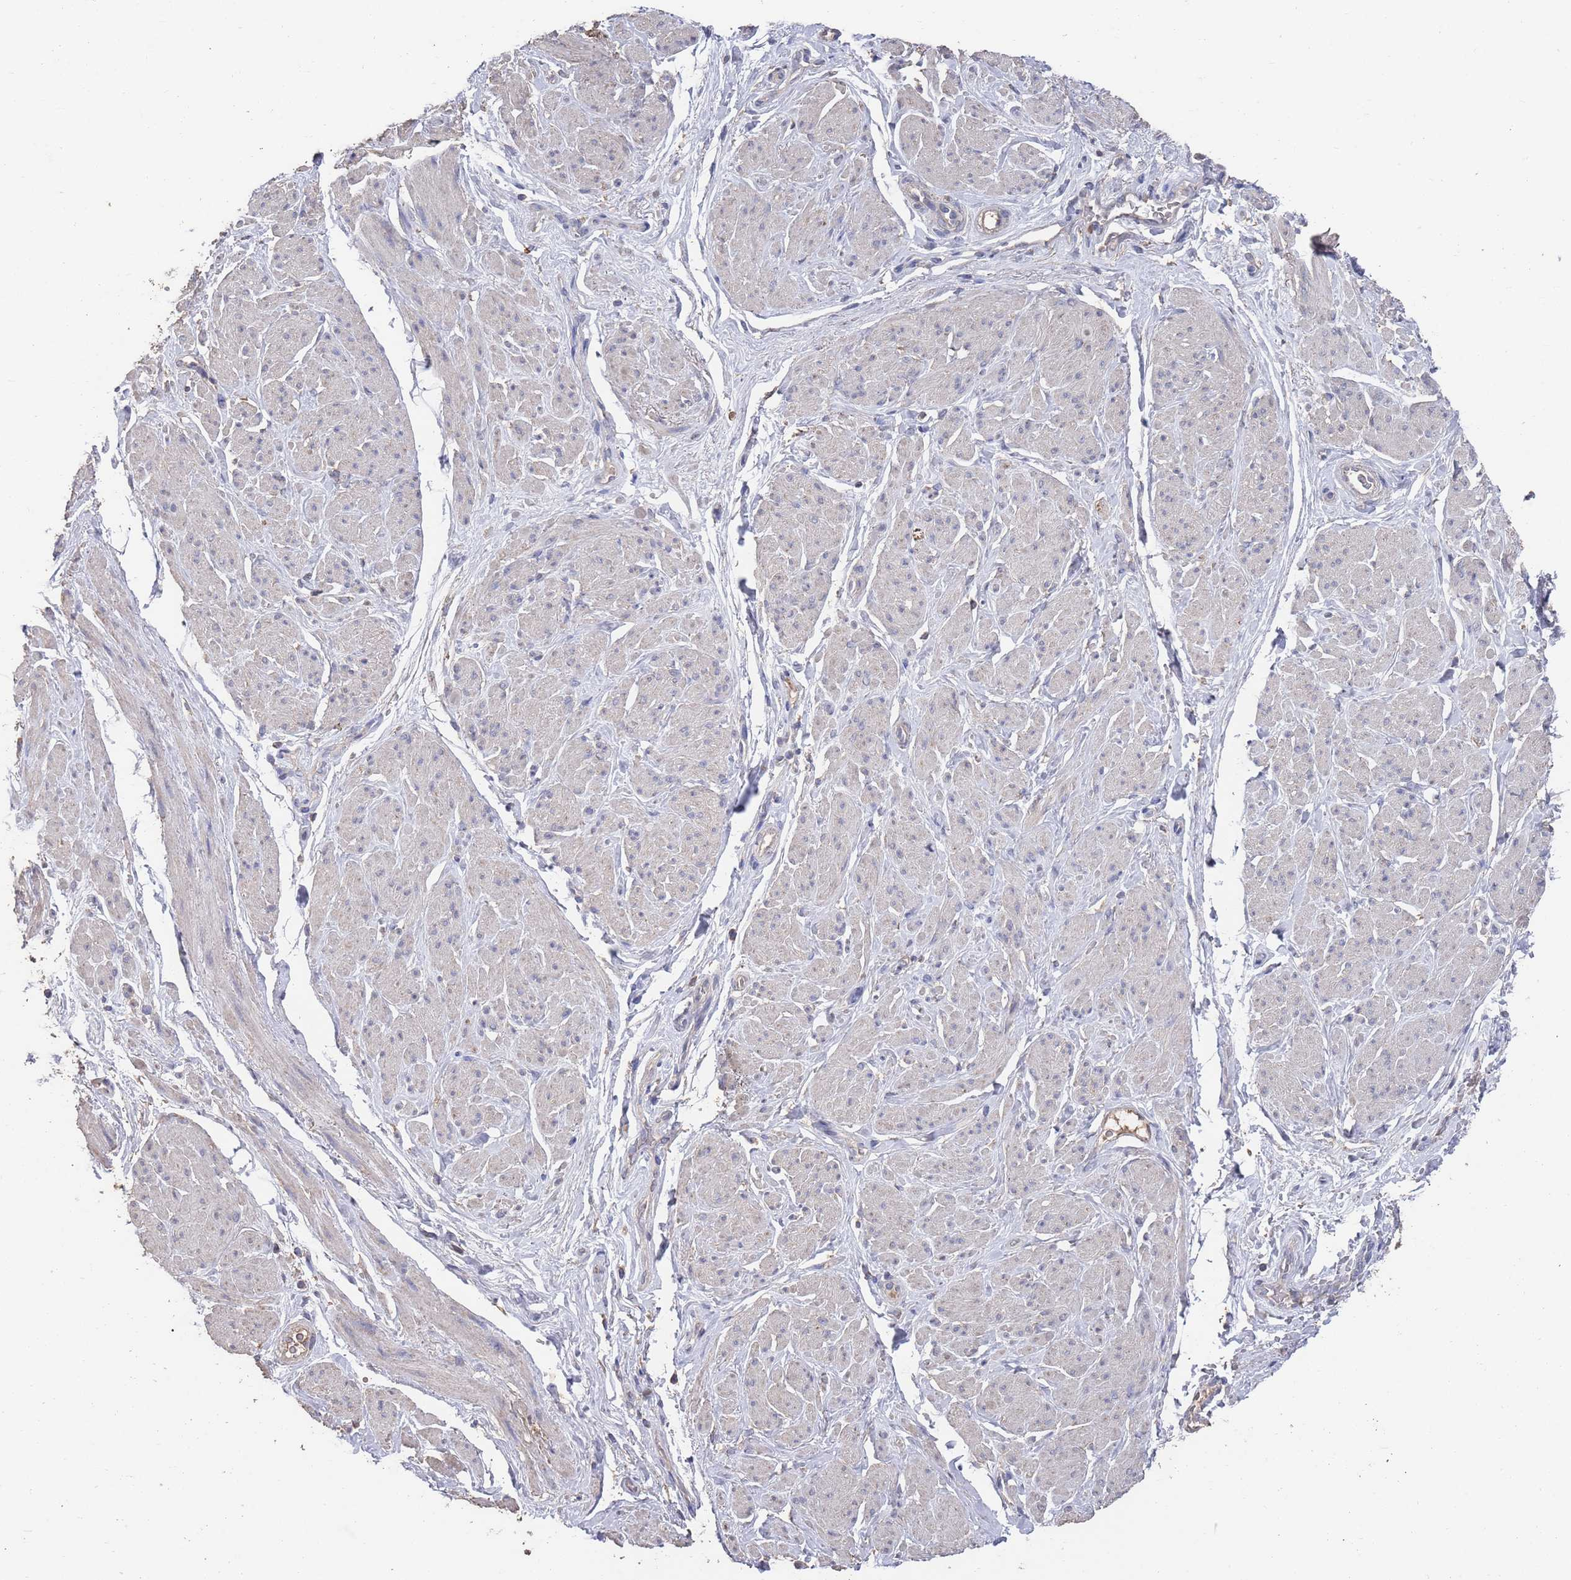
{"staining": {"intensity": "negative", "quantity": "none", "location": "none"}, "tissue": "smooth muscle", "cell_type": "Smooth muscle cells", "image_type": "normal", "snomed": [{"axis": "morphology", "description": "Normal tissue, NOS"}, {"axis": "topography", "description": "Smooth muscle"}, {"axis": "topography", "description": "Peripheral nerve tissue"}], "caption": "Immunohistochemical staining of benign human smooth muscle exhibits no significant staining in smooth muscle cells. (DAB IHC with hematoxylin counter stain).", "gene": "BTBD18", "patient": {"sex": "male", "age": 69}}